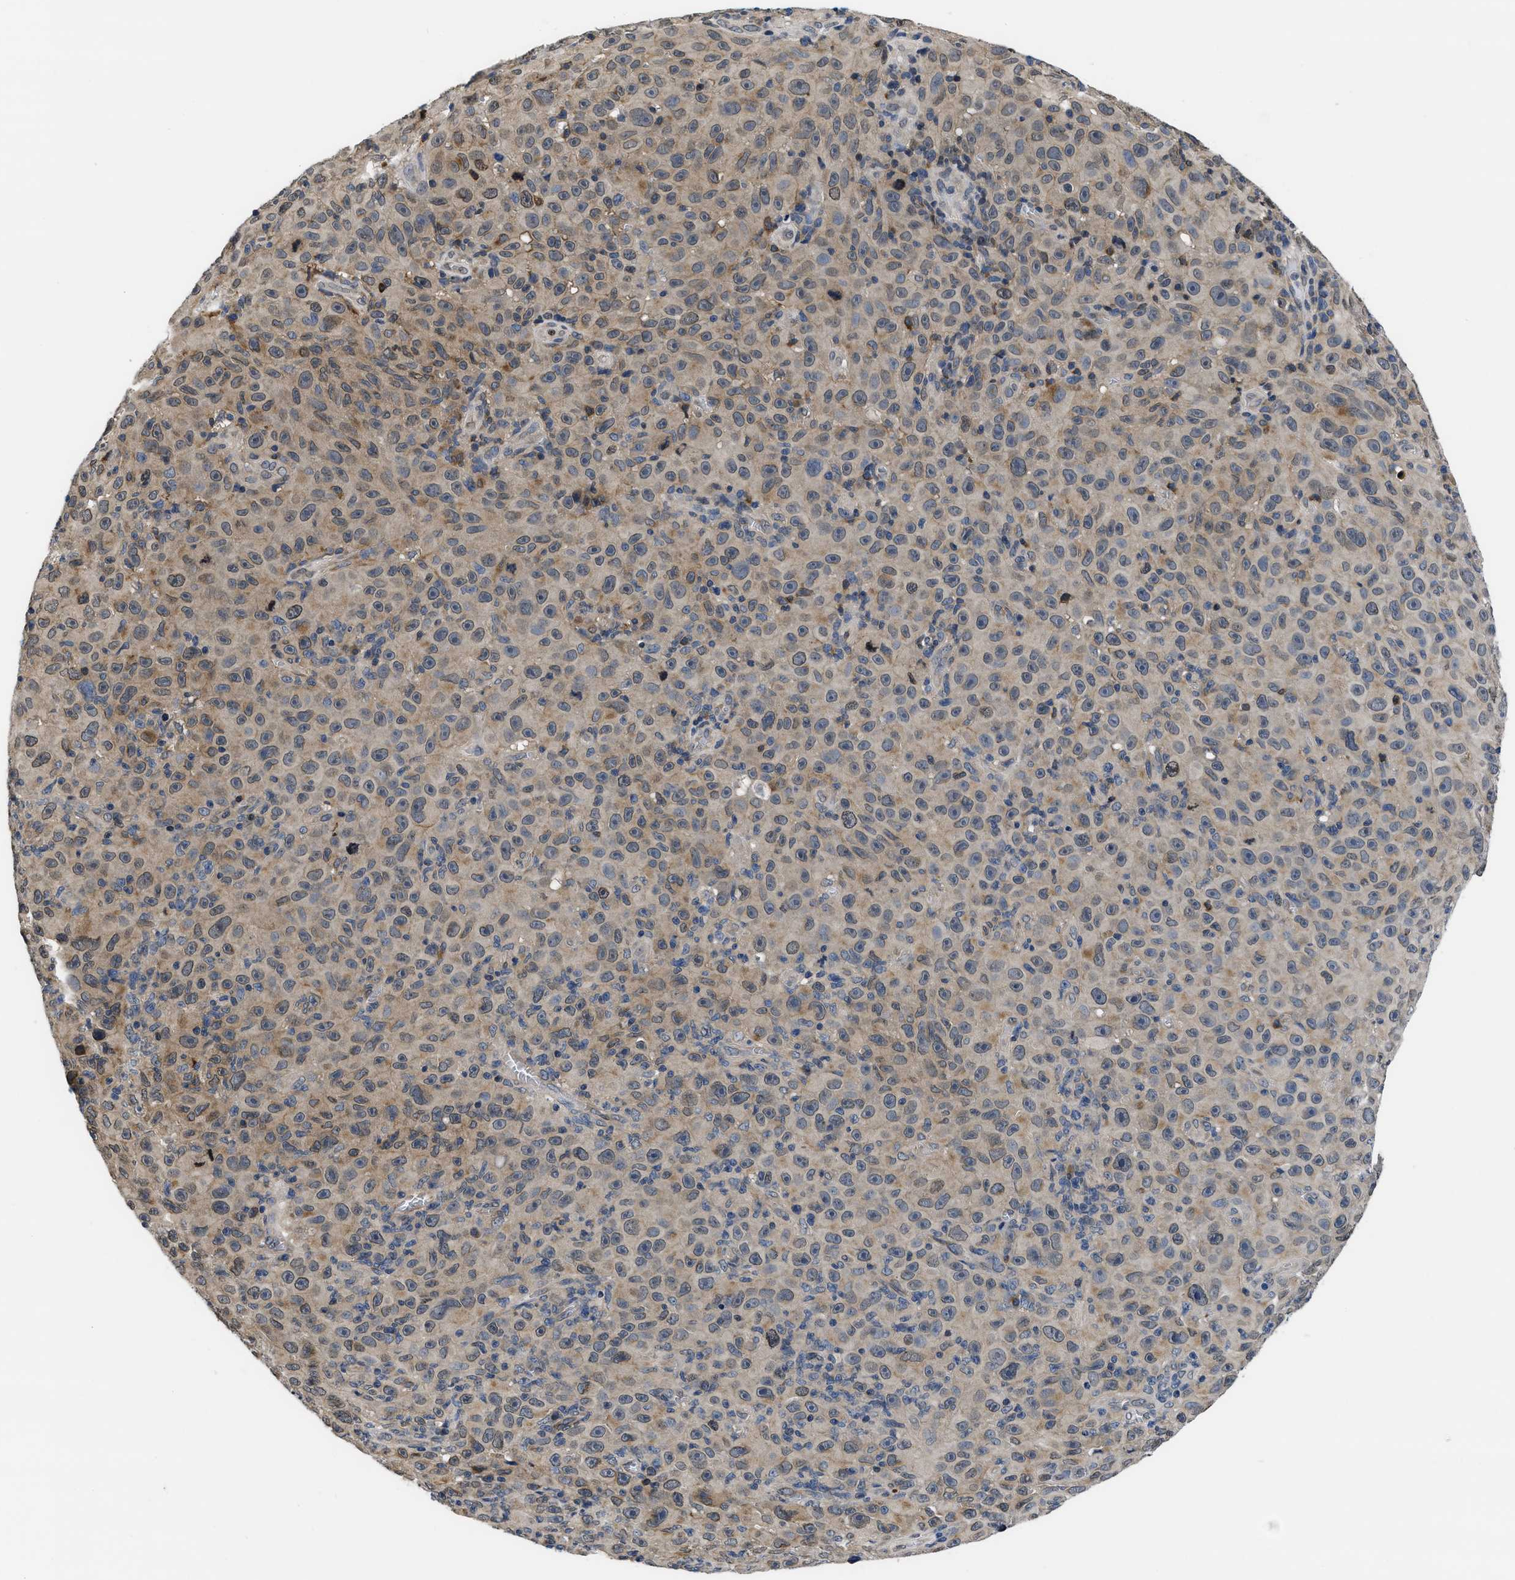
{"staining": {"intensity": "moderate", "quantity": "<25%", "location": "cytoplasmic/membranous"}, "tissue": "melanoma", "cell_type": "Tumor cells", "image_type": "cancer", "snomed": [{"axis": "morphology", "description": "Malignant melanoma, NOS"}, {"axis": "topography", "description": "Skin"}], "caption": "Immunohistochemistry of malignant melanoma demonstrates low levels of moderate cytoplasmic/membranous positivity in approximately <25% of tumor cells.", "gene": "SNX10", "patient": {"sex": "female", "age": 82}}